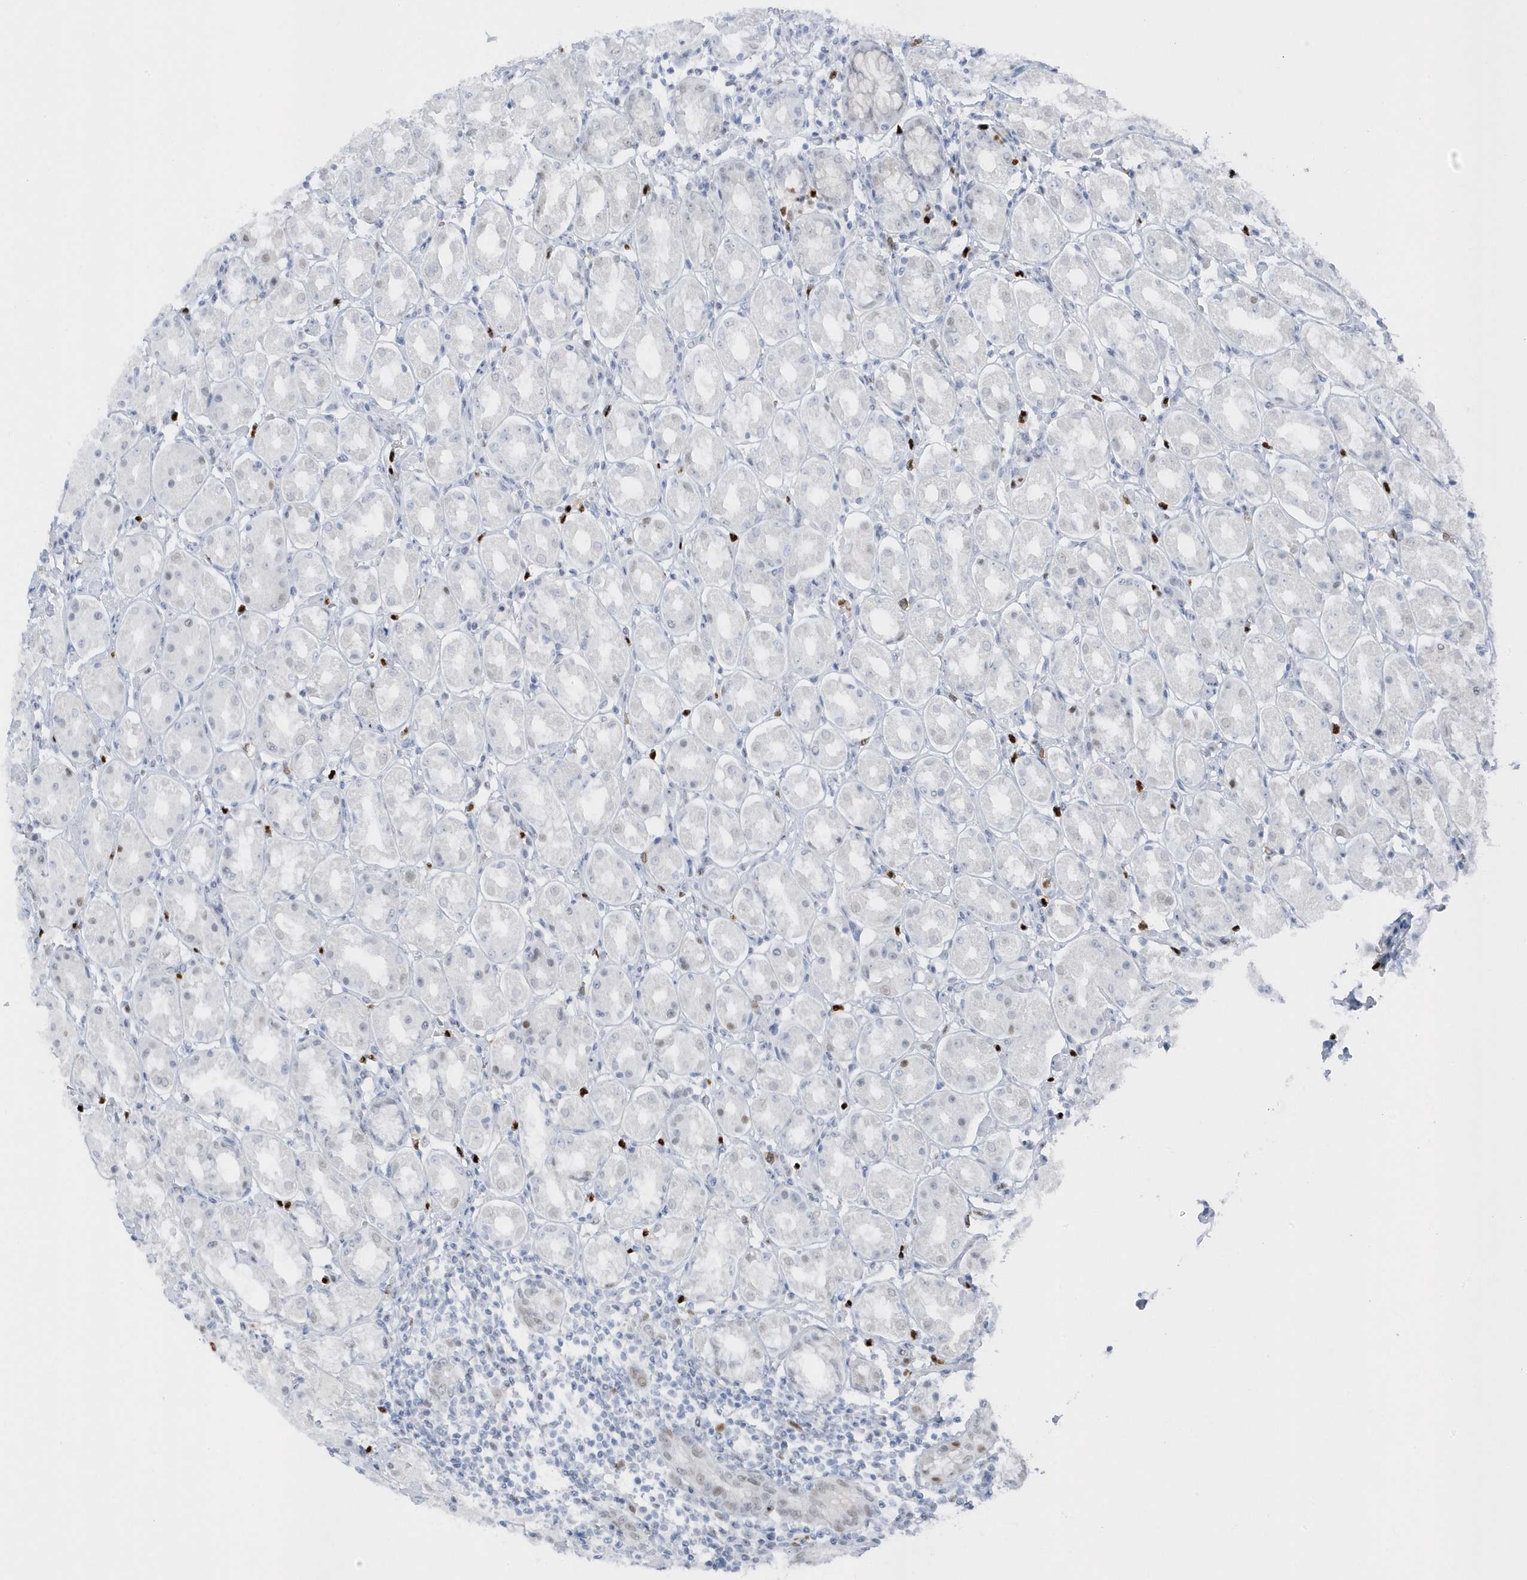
{"staining": {"intensity": "moderate", "quantity": "<25%", "location": "nuclear"}, "tissue": "stomach", "cell_type": "Glandular cells", "image_type": "normal", "snomed": [{"axis": "morphology", "description": "Normal tissue, NOS"}, {"axis": "topography", "description": "Stomach"}, {"axis": "topography", "description": "Stomach, lower"}], "caption": "Protein analysis of normal stomach displays moderate nuclear staining in about <25% of glandular cells. (Stains: DAB (3,3'-diaminobenzidine) in brown, nuclei in blue, Microscopy: brightfield microscopy at high magnification).", "gene": "SMIM34", "patient": {"sex": "female", "age": 56}}